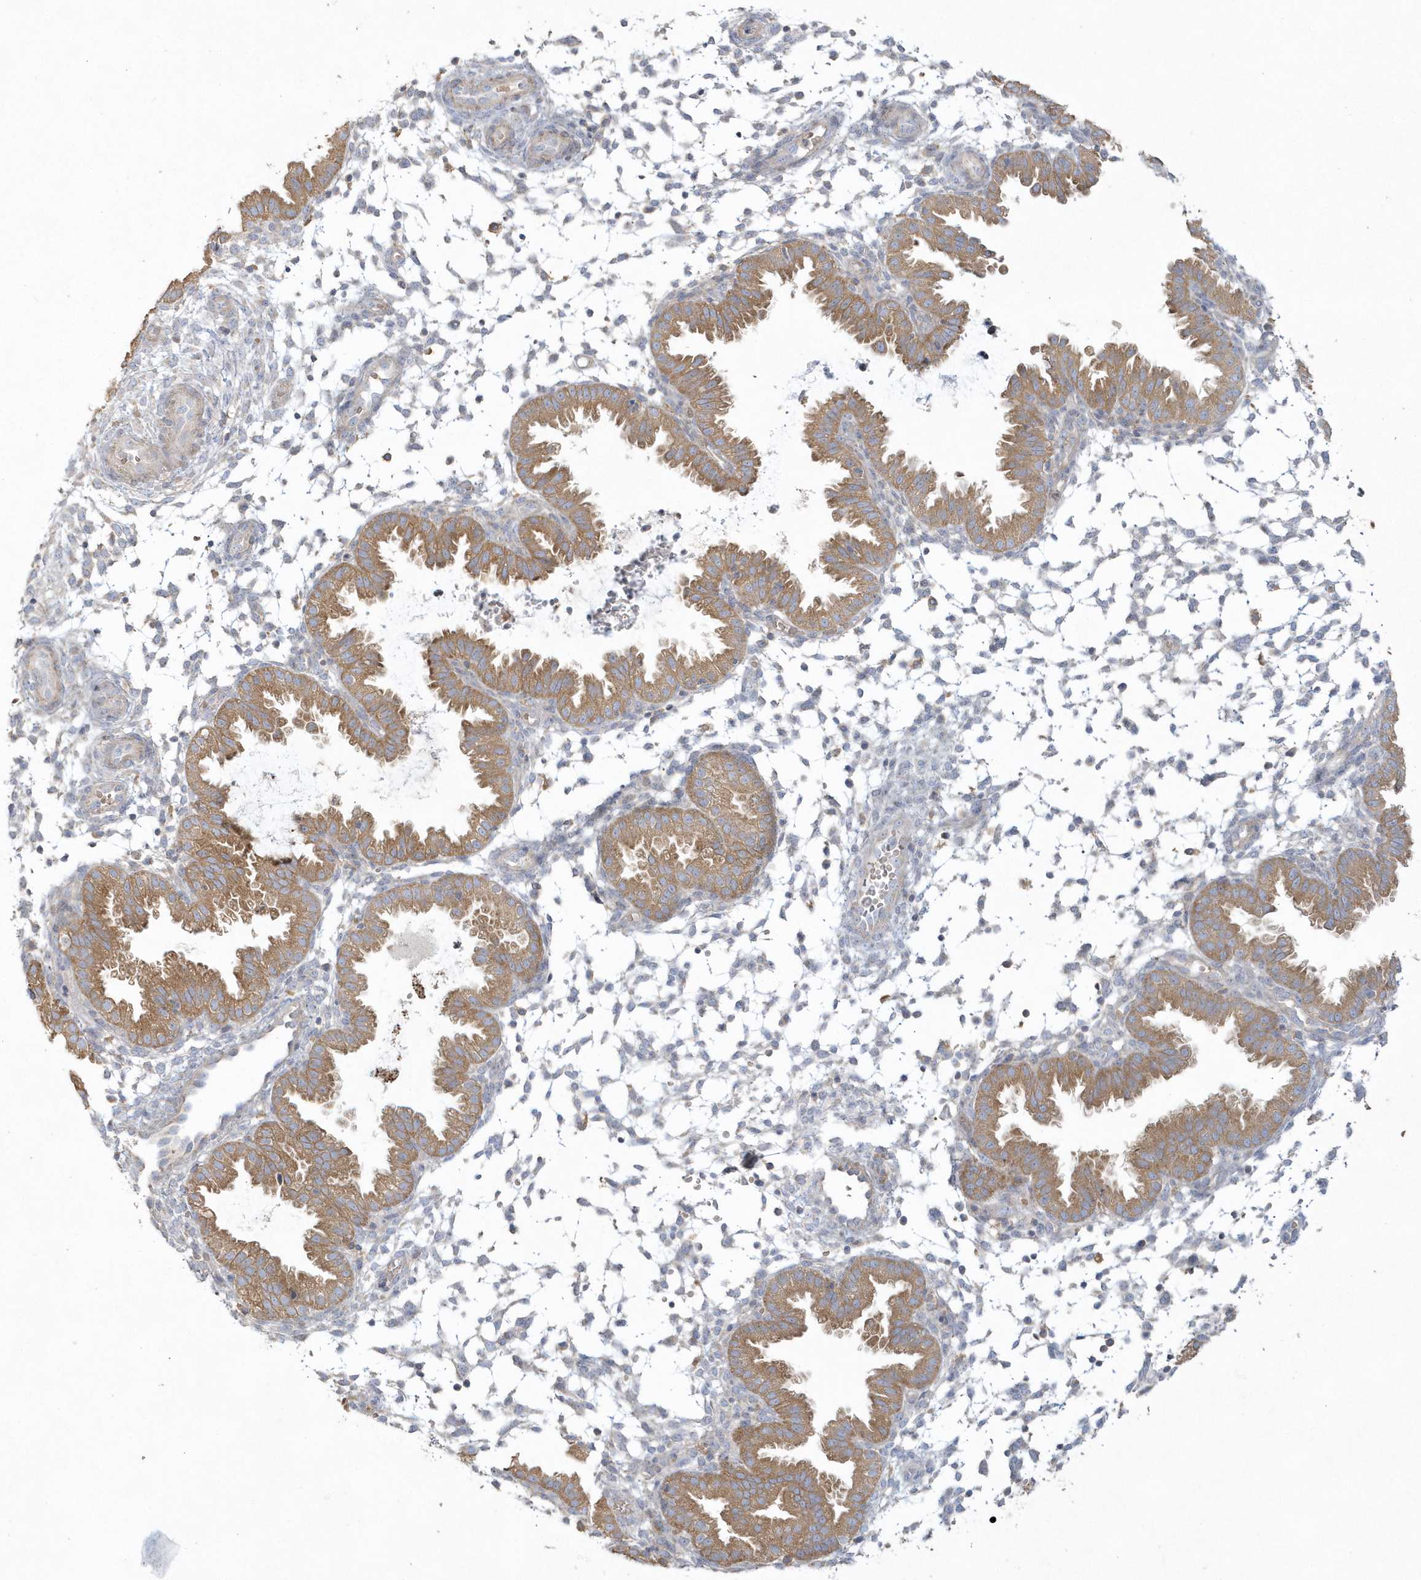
{"staining": {"intensity": "negative", "quantity": "none", "location": "none"}, "tissue": "endometrium", "cell_type": "Cells in endometrial stroma", "image_type": "normal", "snomed": [{"axis": "morphology", "description": "Normal tissue, NOS"}, {"axis": "topography", "description": "Endometrium"}], "caption": "This is an immunohistochemistry (IHC) image of normal human endometrium. There is no positivity in cells in endometrial stroma.", "gene": "BLTP3A", "patient": {"sex": "female", "age": 33}}